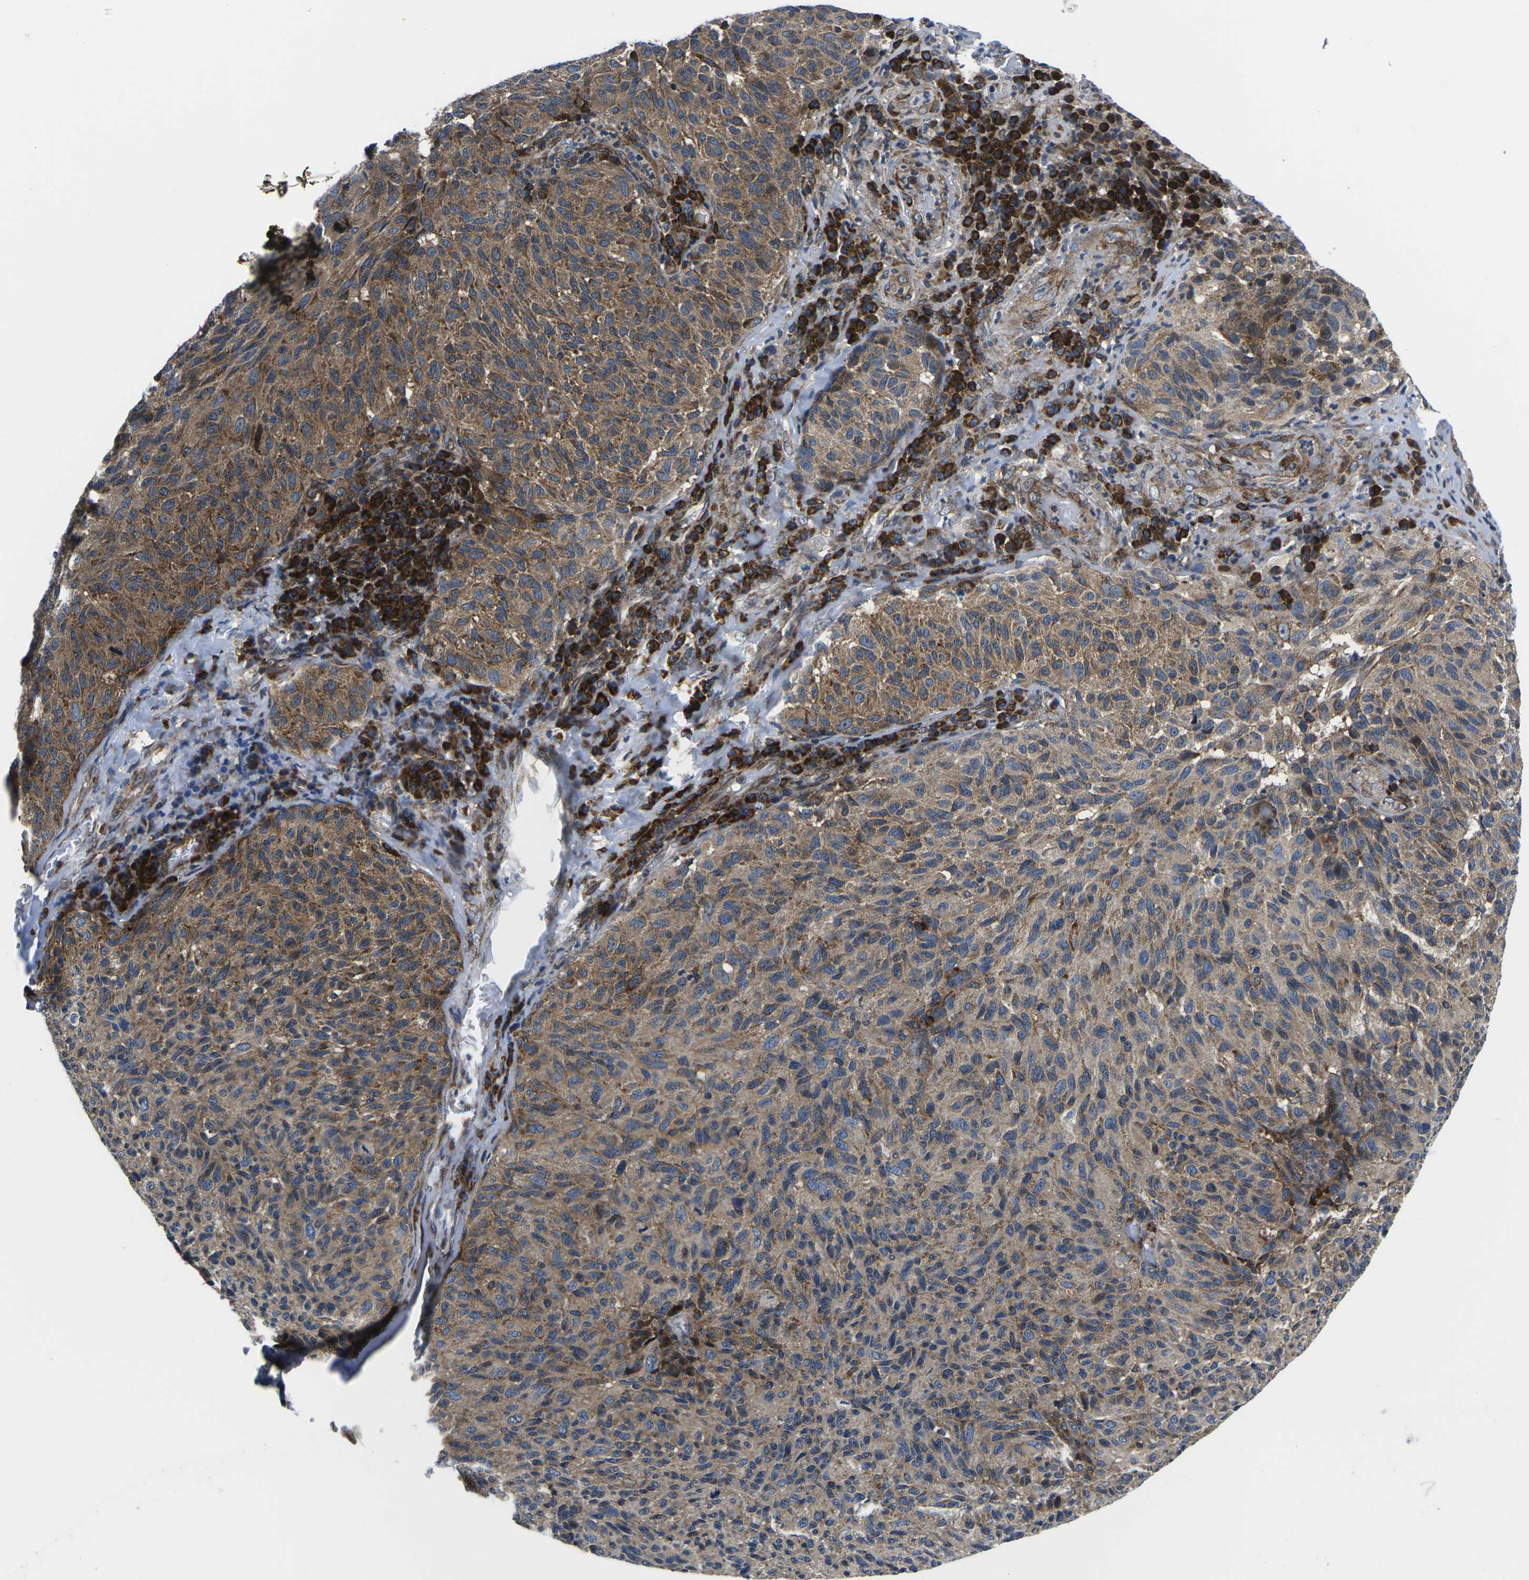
{"staining": {"intensity": "moderate", "quantity": ">75%", "location": "cytoplasmic/membranous"}, "tissue": "melanoma", "cell_type": "Tumor cells", "image_type": "cancer", "snomed": [{"axis": "morphology", "description": "Malignant melanoma, NOS"}, {"axis": "topography", "description": "Skin"}], "caption": "This photomicrograph shows IHC staining of melanoma, with medium moderate cytoplasmic/membranous expression in about >75% of tumor cells.", "gene": "EIF4E", "patient": {"sex": "female", "age": 73}}